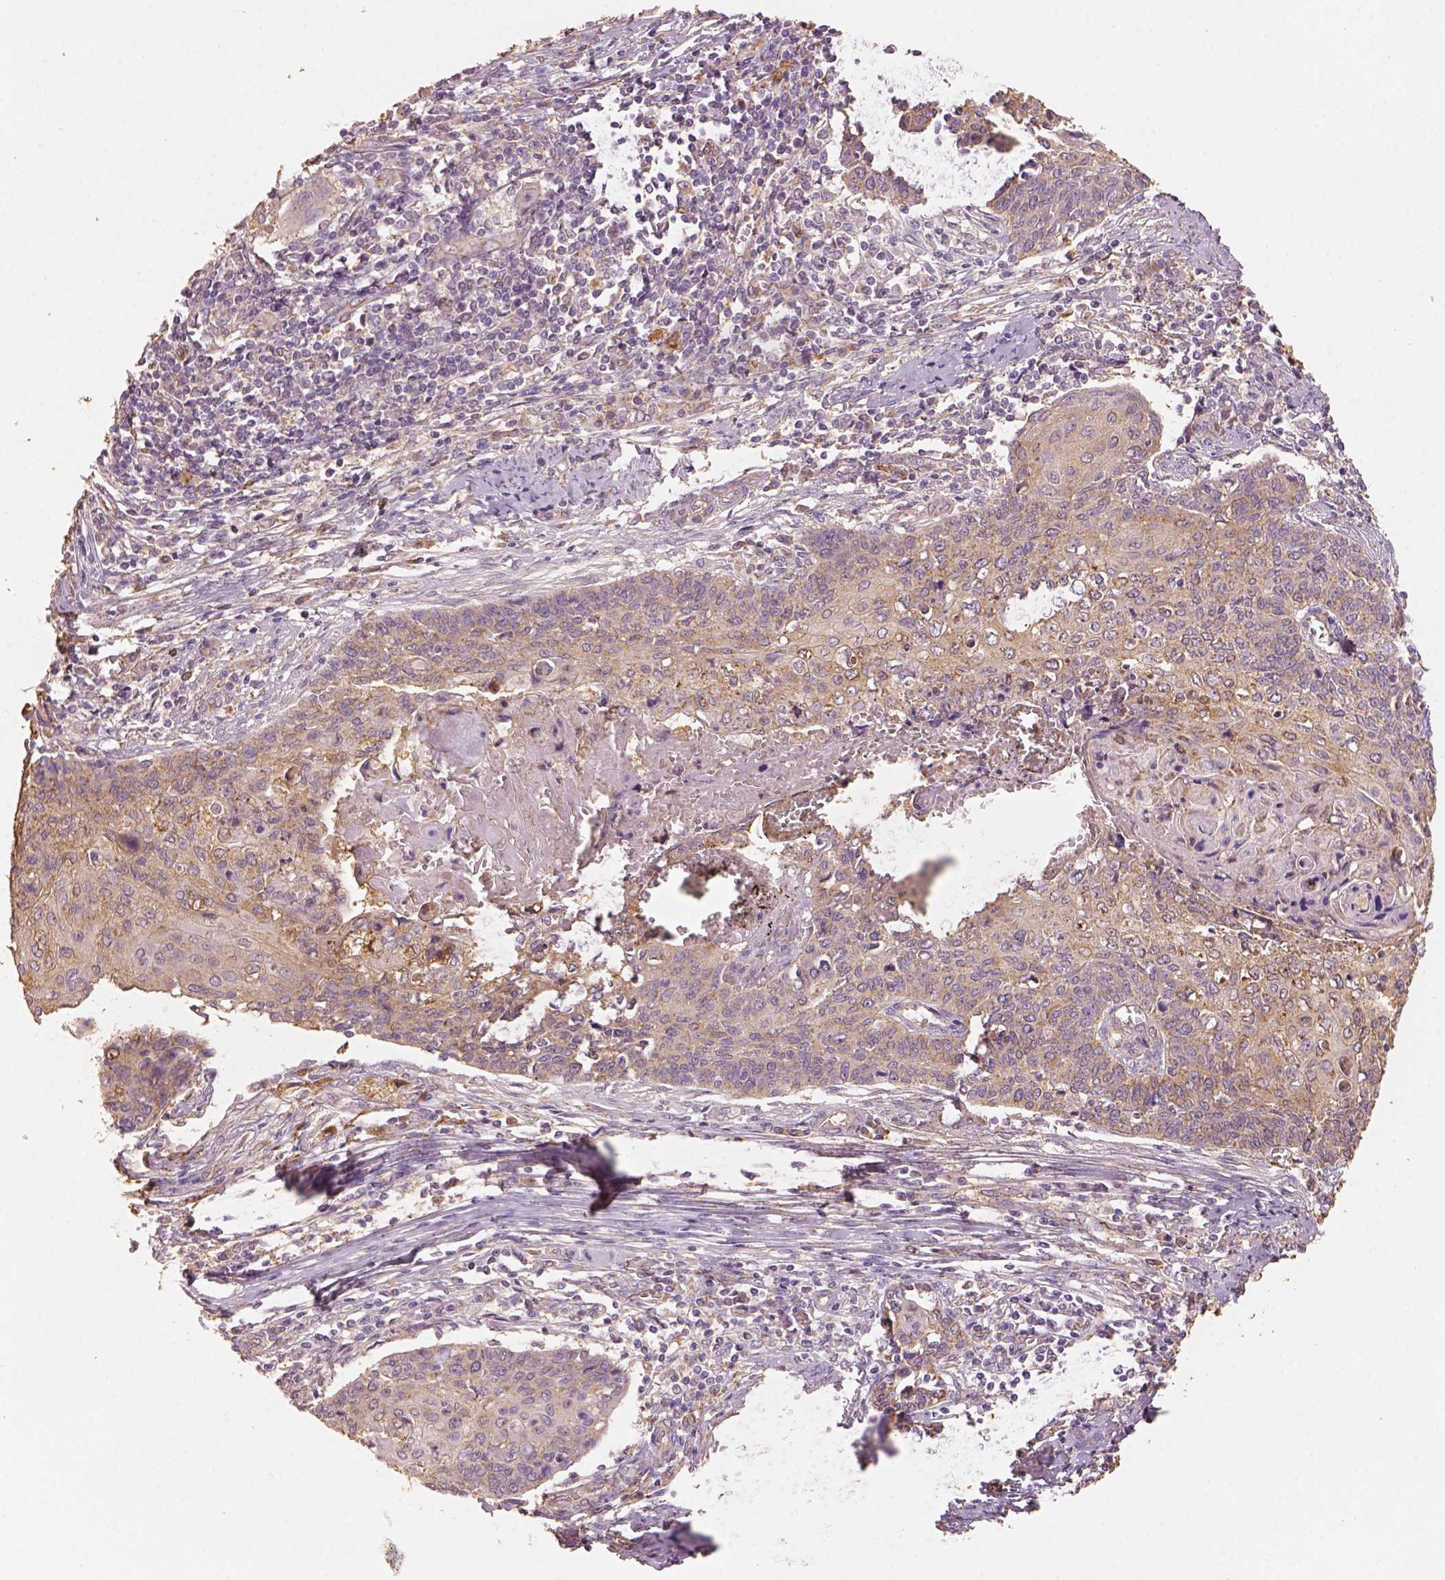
{"staining": {"intensity": "moderate", "quantity": ">75%", "location": "cytoplasmic/membranous"}, "tissue": "cervical cancer", "cell_type": "Tumor cells", "image_type": "cancer", "snomed": [{"axis": "morphology", "description": "Squamous cell carcinoma, NOS"}, {"axis": "topography", "description": "Cervix"}], "caption": "High-magnification brightfield microscopy of cervical cancer (squamous cell carcinoma) stained with DAB (3,3'-diaminobenzidine) (brown) and counterstained with hematoxylin (blue). tumor cells exhibit moderate cytoplasmic/membranous expression is seen in approximately>75% of cells.", "gene": "AP2B1", "patient": {"sex": "female", "age": 39}}